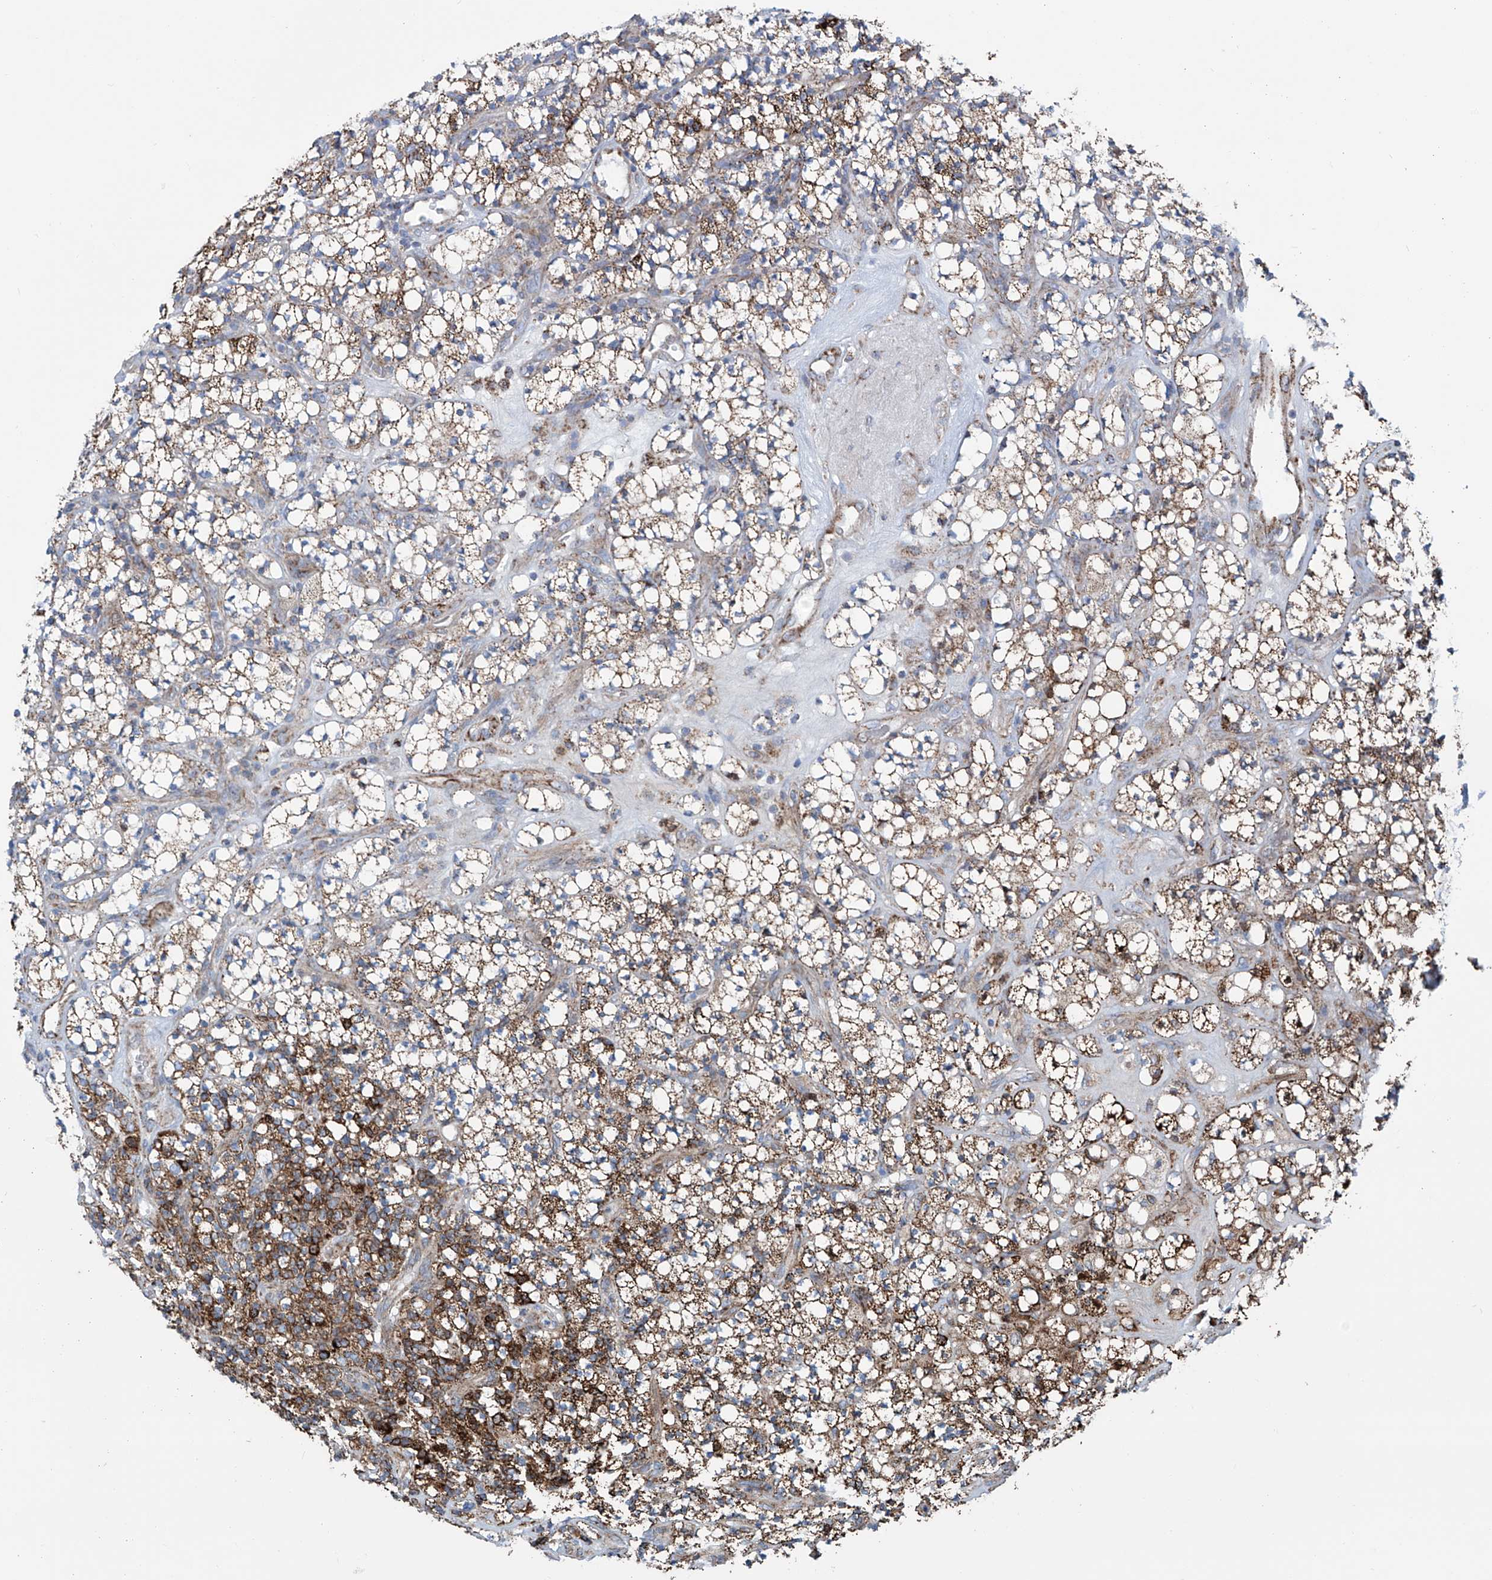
{"staining": {"intensity": "moderate", "quantity": ">75%", "location": "cytoplasmic/membranous"}, "tissue": "renal cancer", "cell_type": "Tumor cells", "image_type": "cancer", "snomed": [{"axis": "morphology", "description": "Adenocarcinoma, NOS"}, {"axis": "topography", "description": "Kidney"}], "caption": "Renal cancer (adenocarcinoma) was stained to show a protein in brown. There is medium levels of moderate cytoplasmic/membranous positivity in about >75% of tumor cells.", "gene": "ALDH6A1", "patient": {"sex": "male", "age": 77}}